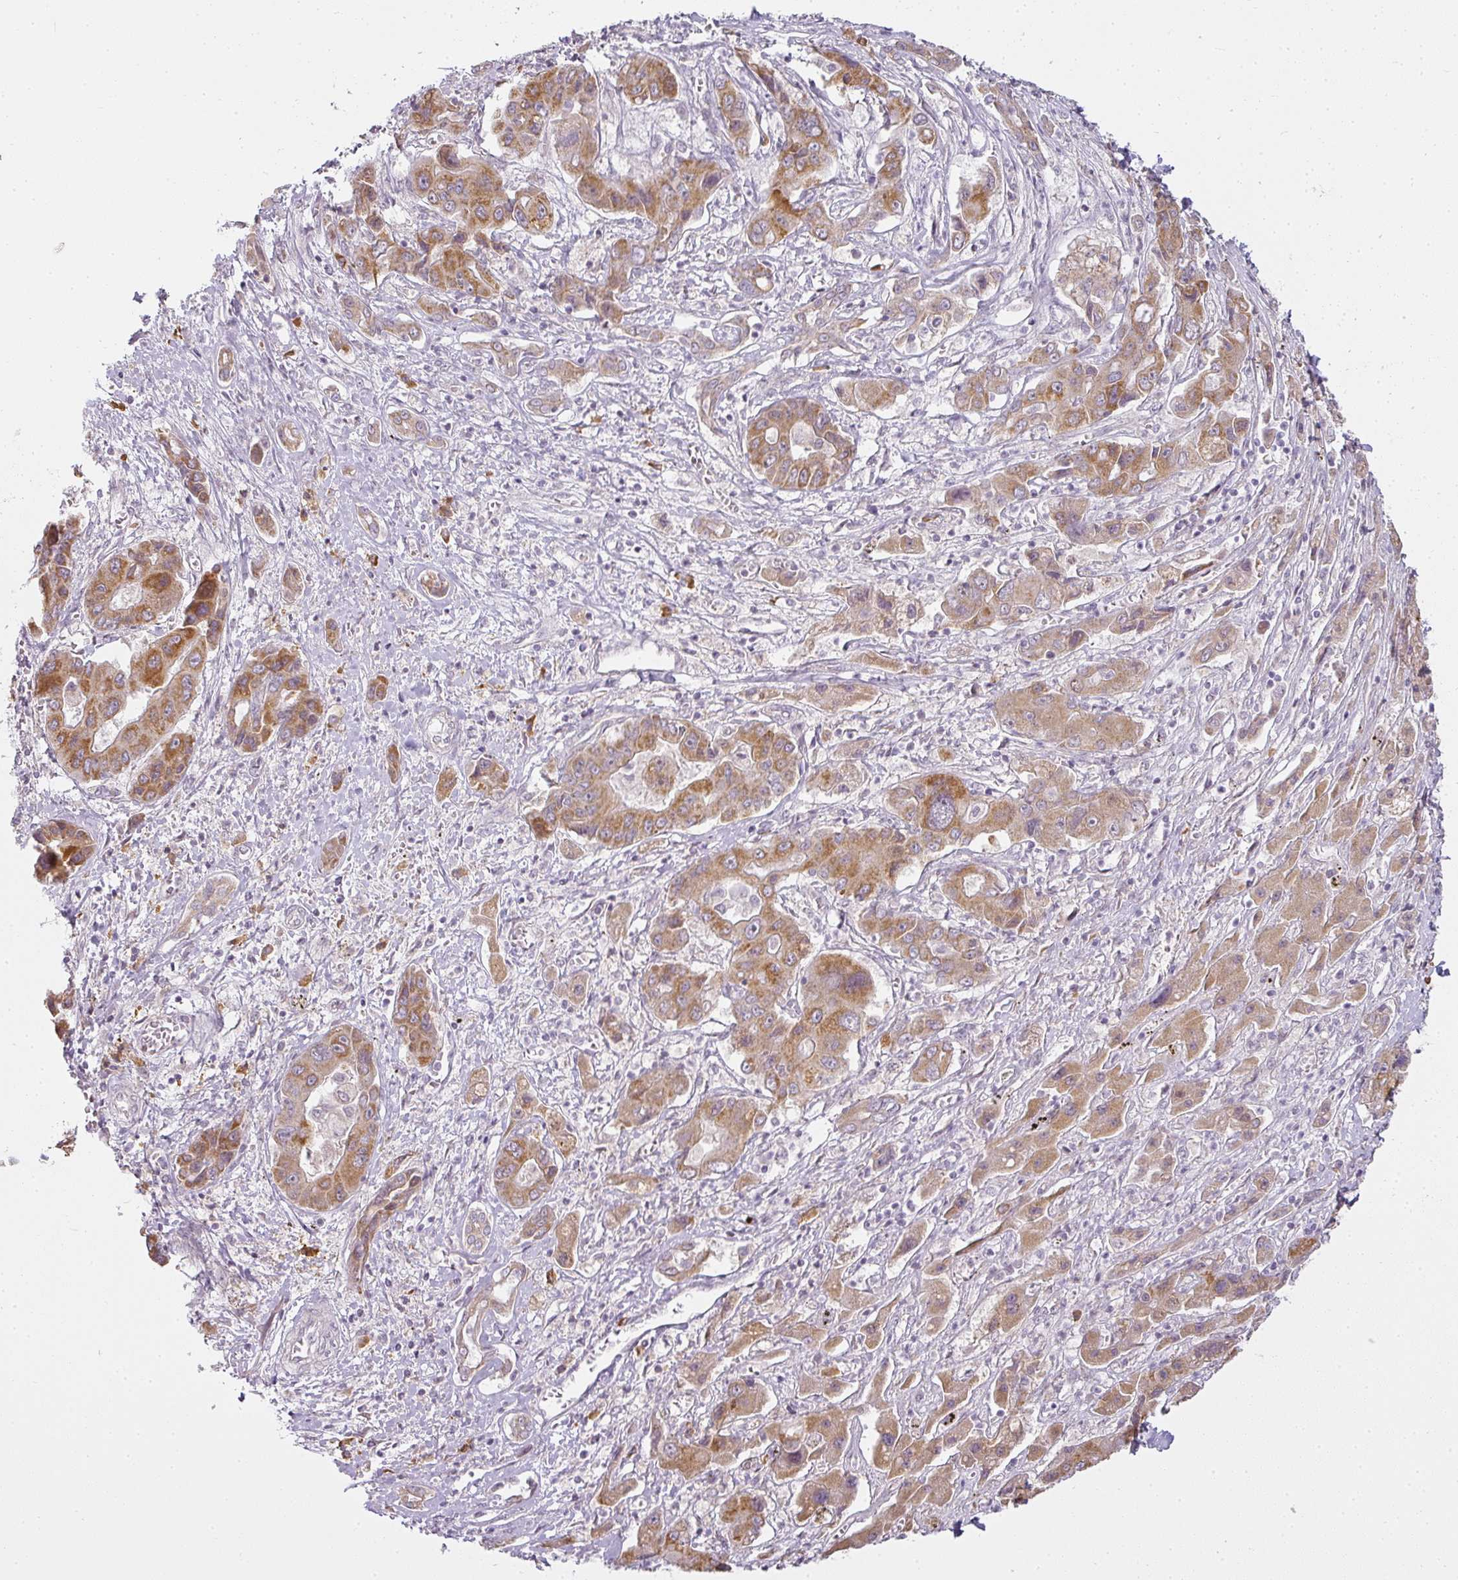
{"staining": {"intensity": "moderate", "quantity": ">75%", "location": "cytoplasmic/membranous"}, "tissue": "liver cancer", "cell_type": "Tumor cells", "image_type": "cancer", "snomed": [{"axis": "morphology", "description": "Cholangiocarcinoma"}, {"axis": "topography", "description": "Liver"}], "caption": "Immunohistochemistry micrograph of neoplastic tissue: human liver cancer stained using IHC displays medium levels of moderate protein expression localized specifically in the cytoplasmic/membranous of tumor cells, appearing as a cytoplasmic/membranous brown color.", "gene": "LY75", "patient": {"sex": "male", "age": 67}}